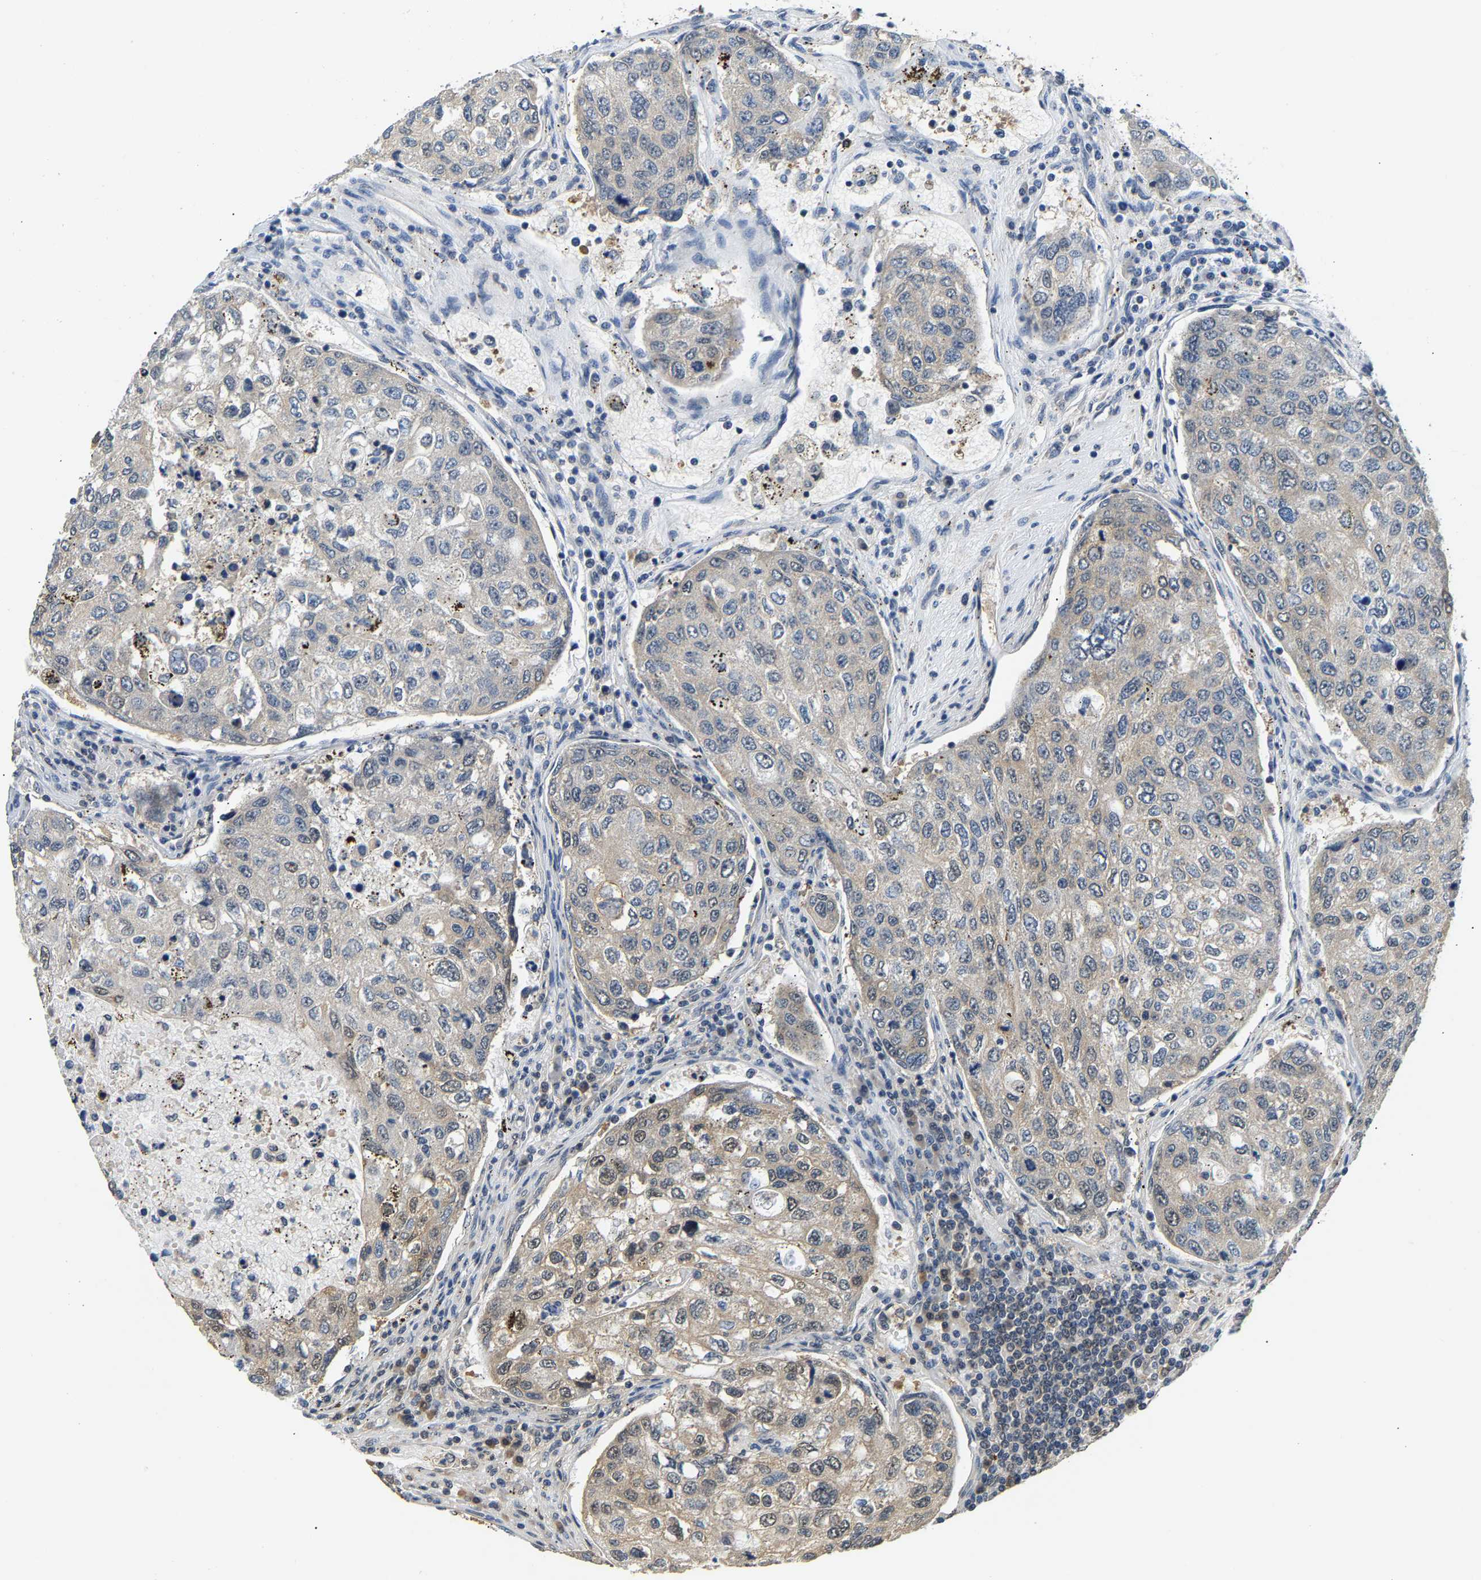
{"staining": {"intensity": "moderate", "quantity": "<25%", "location": "cytoplasmic/membranous"}, "tissue": "urothelial cancer", "cell_type": "Tumor cells", "image_type": "cancer", "snomed": [{"axis": "morphology", "description": "Urothelial carcinoma, High grade"}, {"axis": "topography", "description": "Lymph node"}, {"axis": "topography", "description": "Urinary bladder"}], "caption": "Moderate cytoplasmic/membranous staining for a protein is present in approximately <25% of tumor cells of urothelial cancer using immunohistochemistry (IHC).", "gene": "ARHGEF12", "patient": {"sex": "male", "age": 51}}